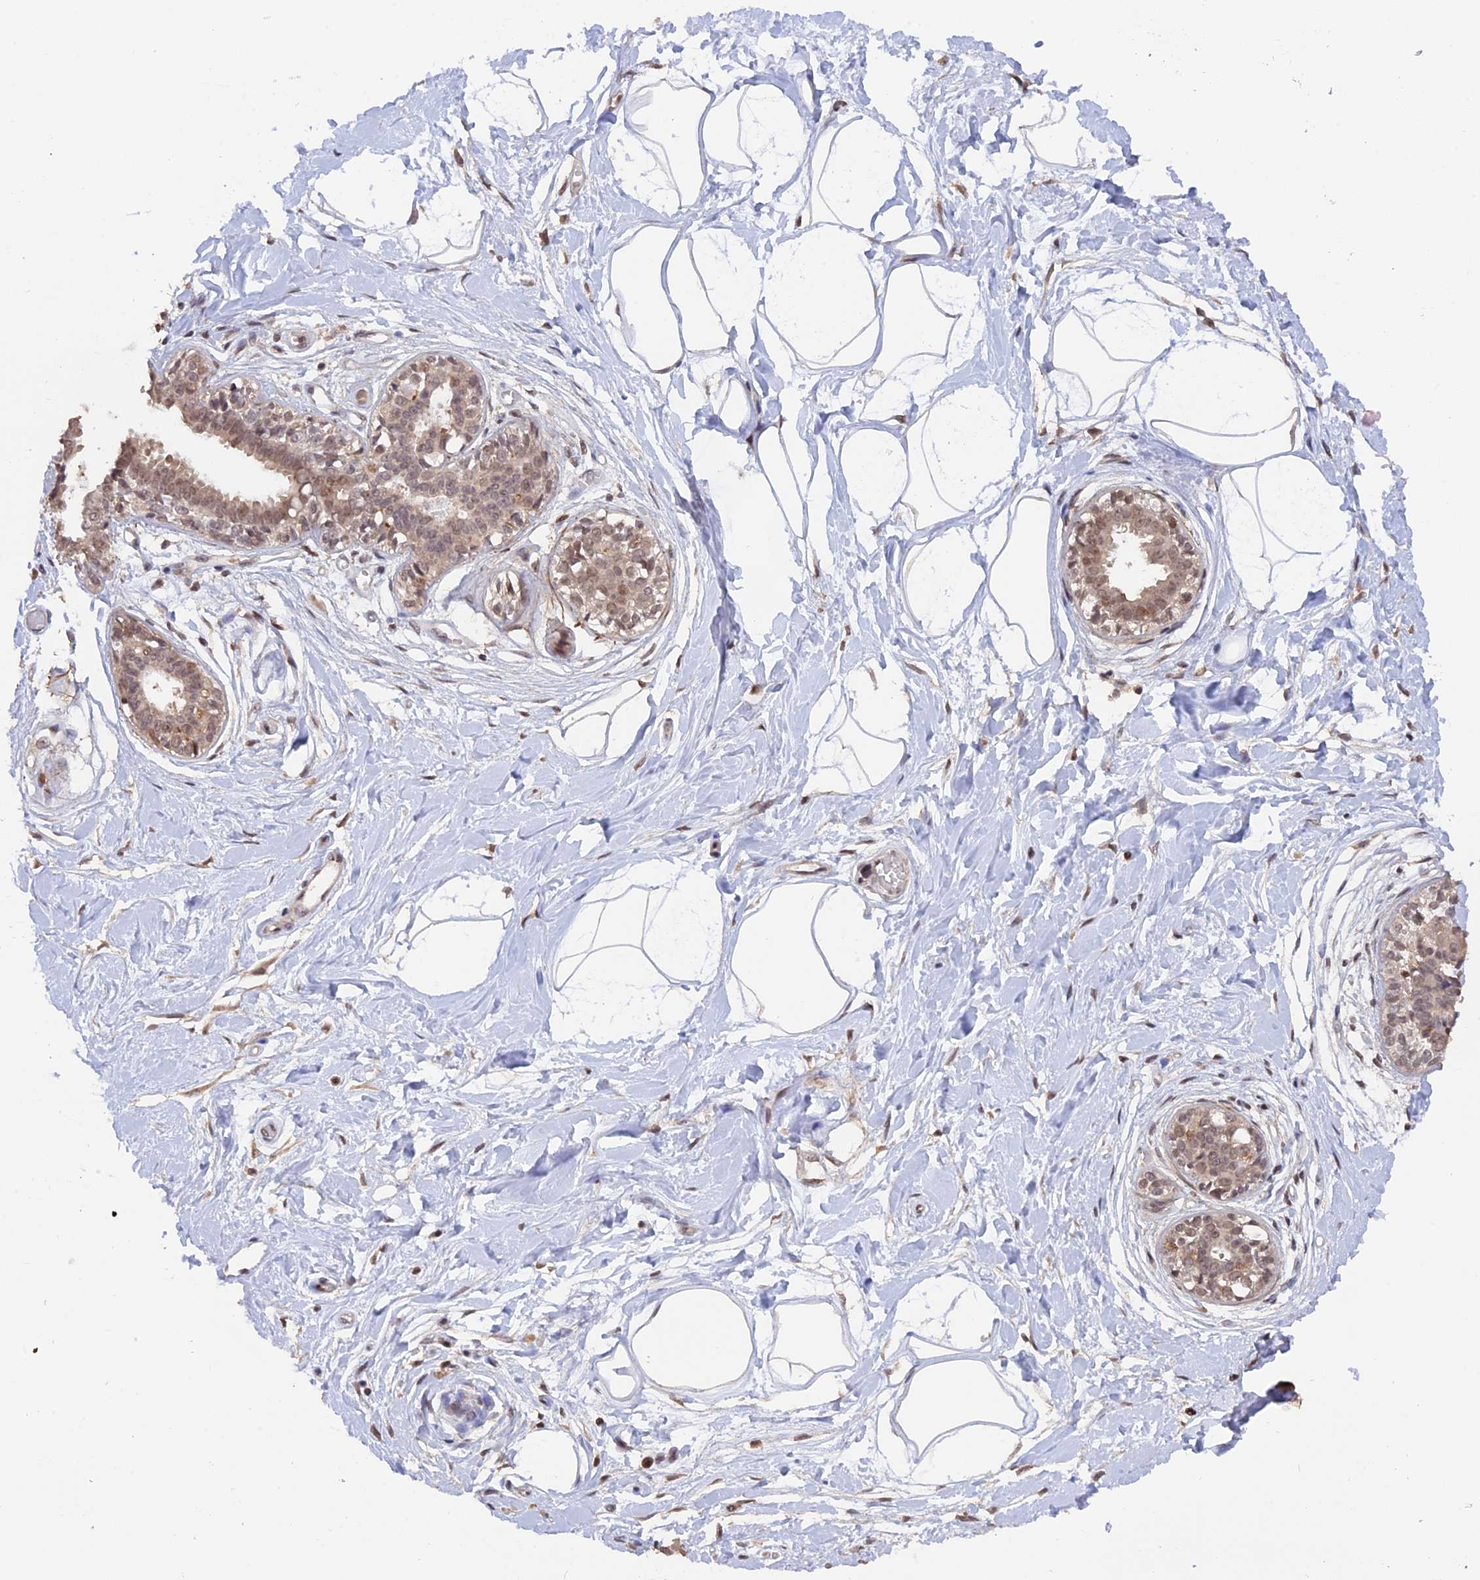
{"staining": {"intensity": "weak", "quantity": ">75%", "location": "nuclear"}, "tissue": "breast", "cell_type": "Adipocytes", "image_type": "normal", "snomed": [{"axis": "morphology", "description": "Normal tissue, NOS"}, {"axis": "topography", "description": "Breast"}], "caption": "Immunohistochemistry (IHC) of unremarkable human breast reveals low levels of weak nuclear staining in approximately >75% of adipocytes. Immunohistochemistry stains the protein in brown and the nuclei are stained blue.", "gene": "RFC5", "patient": {"sex": "female", "age": 45}}